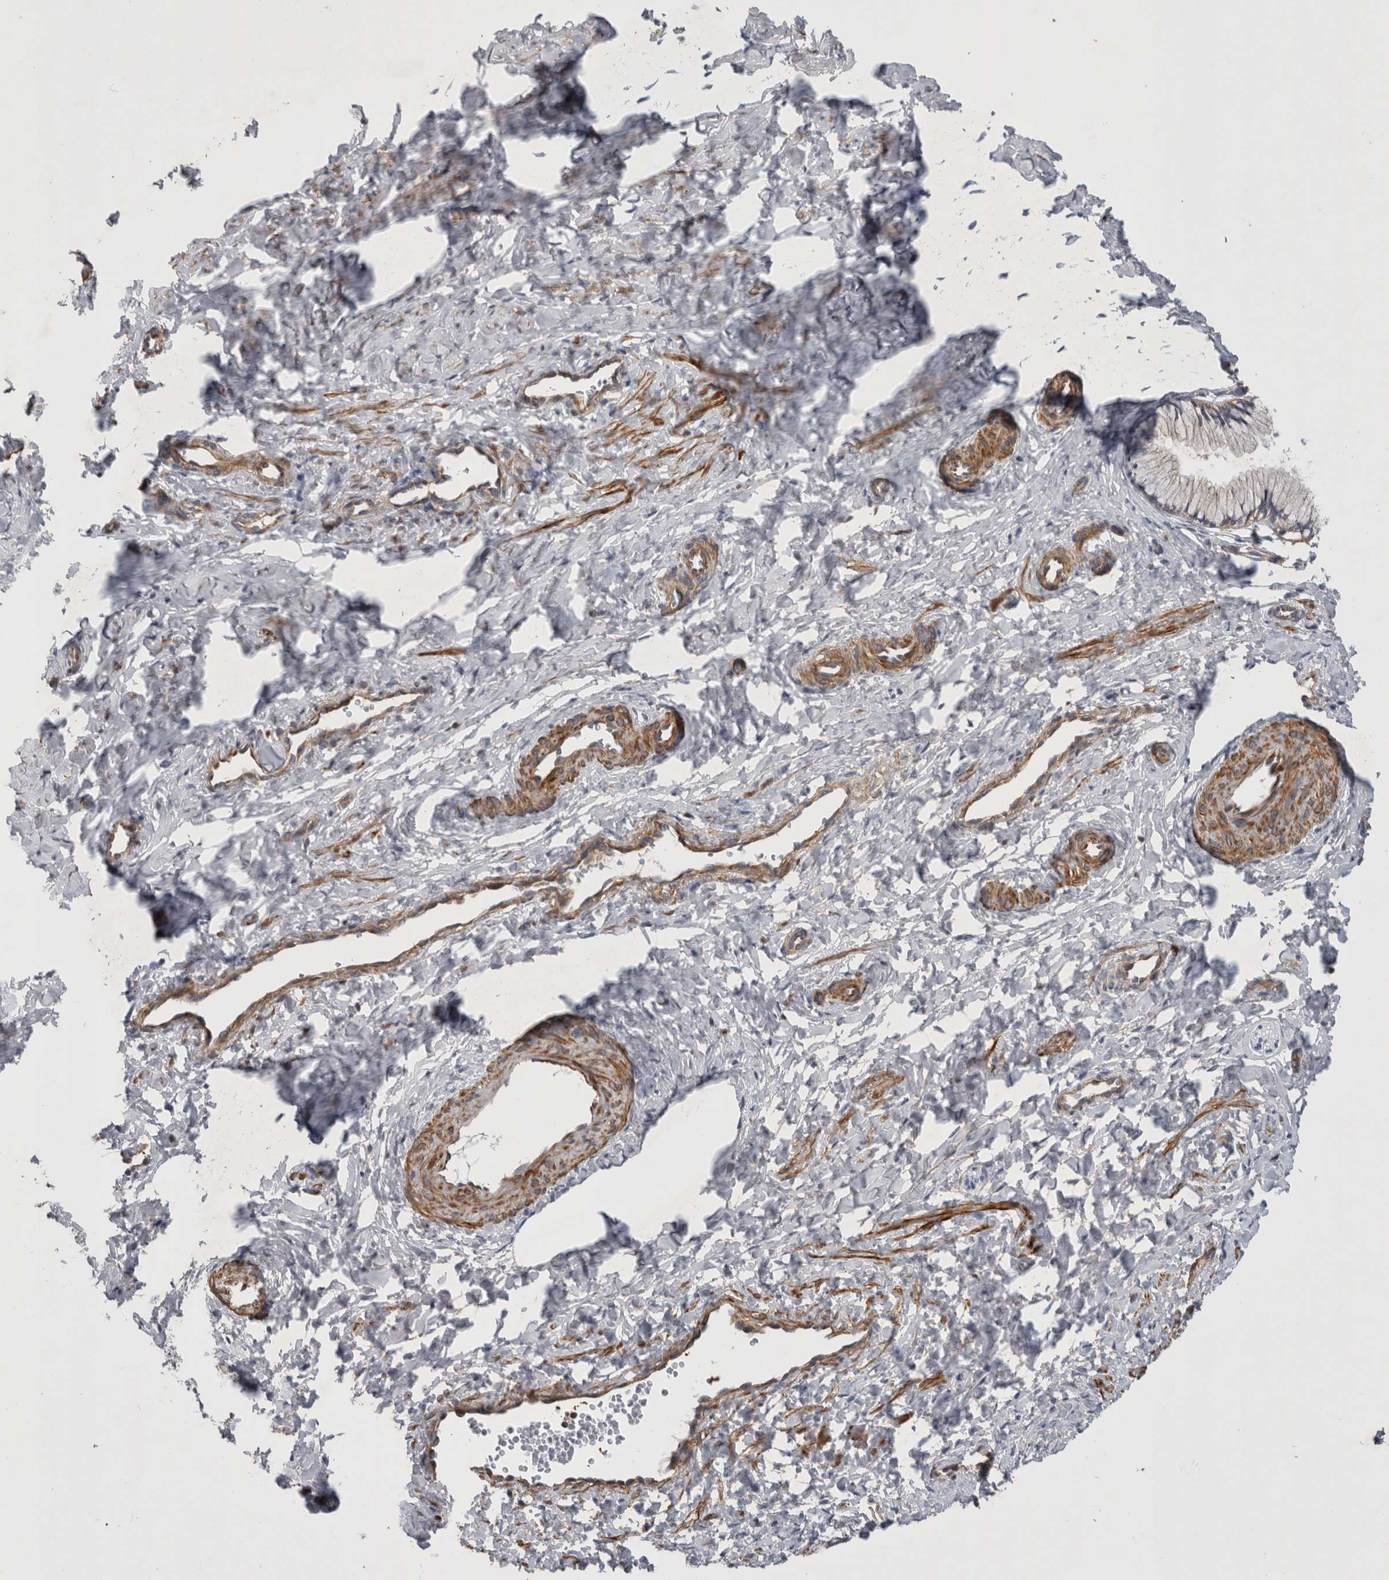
{"staining": {"intensity": "negative", "quantity": "none", "location": "none"}, "tissue": "cervix", "cell_type": "Glandular cells", "image_type": "normal", "snomed": [{"axis": "morphology", "description": "Normal tissue, NOS"}, {"axis": "topography", "description": "Cervix"}], "caption": "Immunohistochemistry histopathology image of benign cervix: cervix stained with DAB (3,3'-diaminobenzidine) shows no significant protein positivity in glandular cells.", "gene": "SFXN2", "patient": {"sex": "female", "age": 27}}